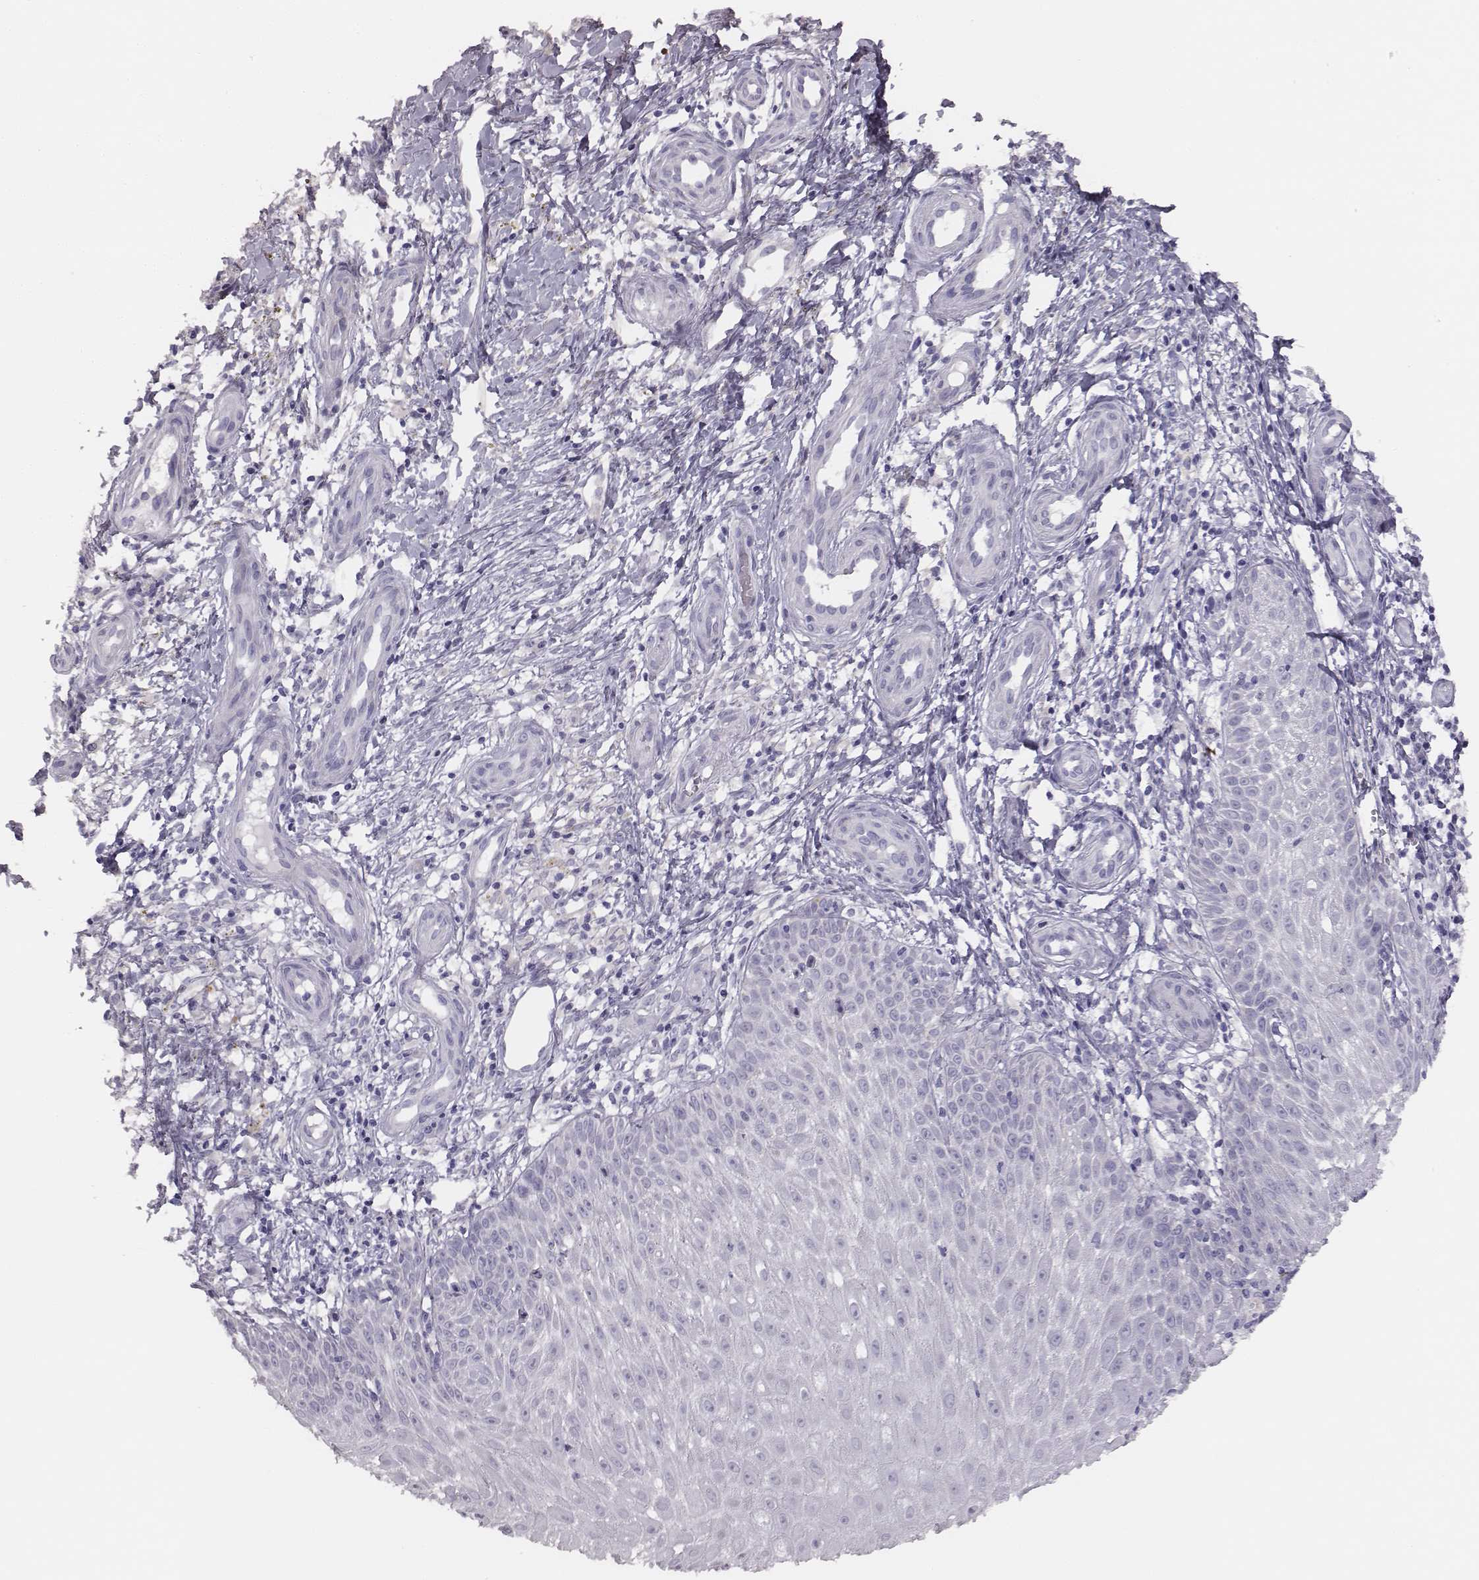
{"staining": {"intensity": "negative", "quantity": "none", "location": "none"}, "tissue": "melanoma", "cell_type": "Tumor cells", "image_type": "cancer", "snomed": [{"axis": "morphology", "description": "Malignant melanoma, NOS"}, {"axis": "topography", "description": "Skin"}], "caption": "This is an immunohistochemistry histopathology image of malignant melanoma. There is no positivity in tumor cells.", "gene": "GUCA1A", "patient": {"sex": "female", "age": 53}}